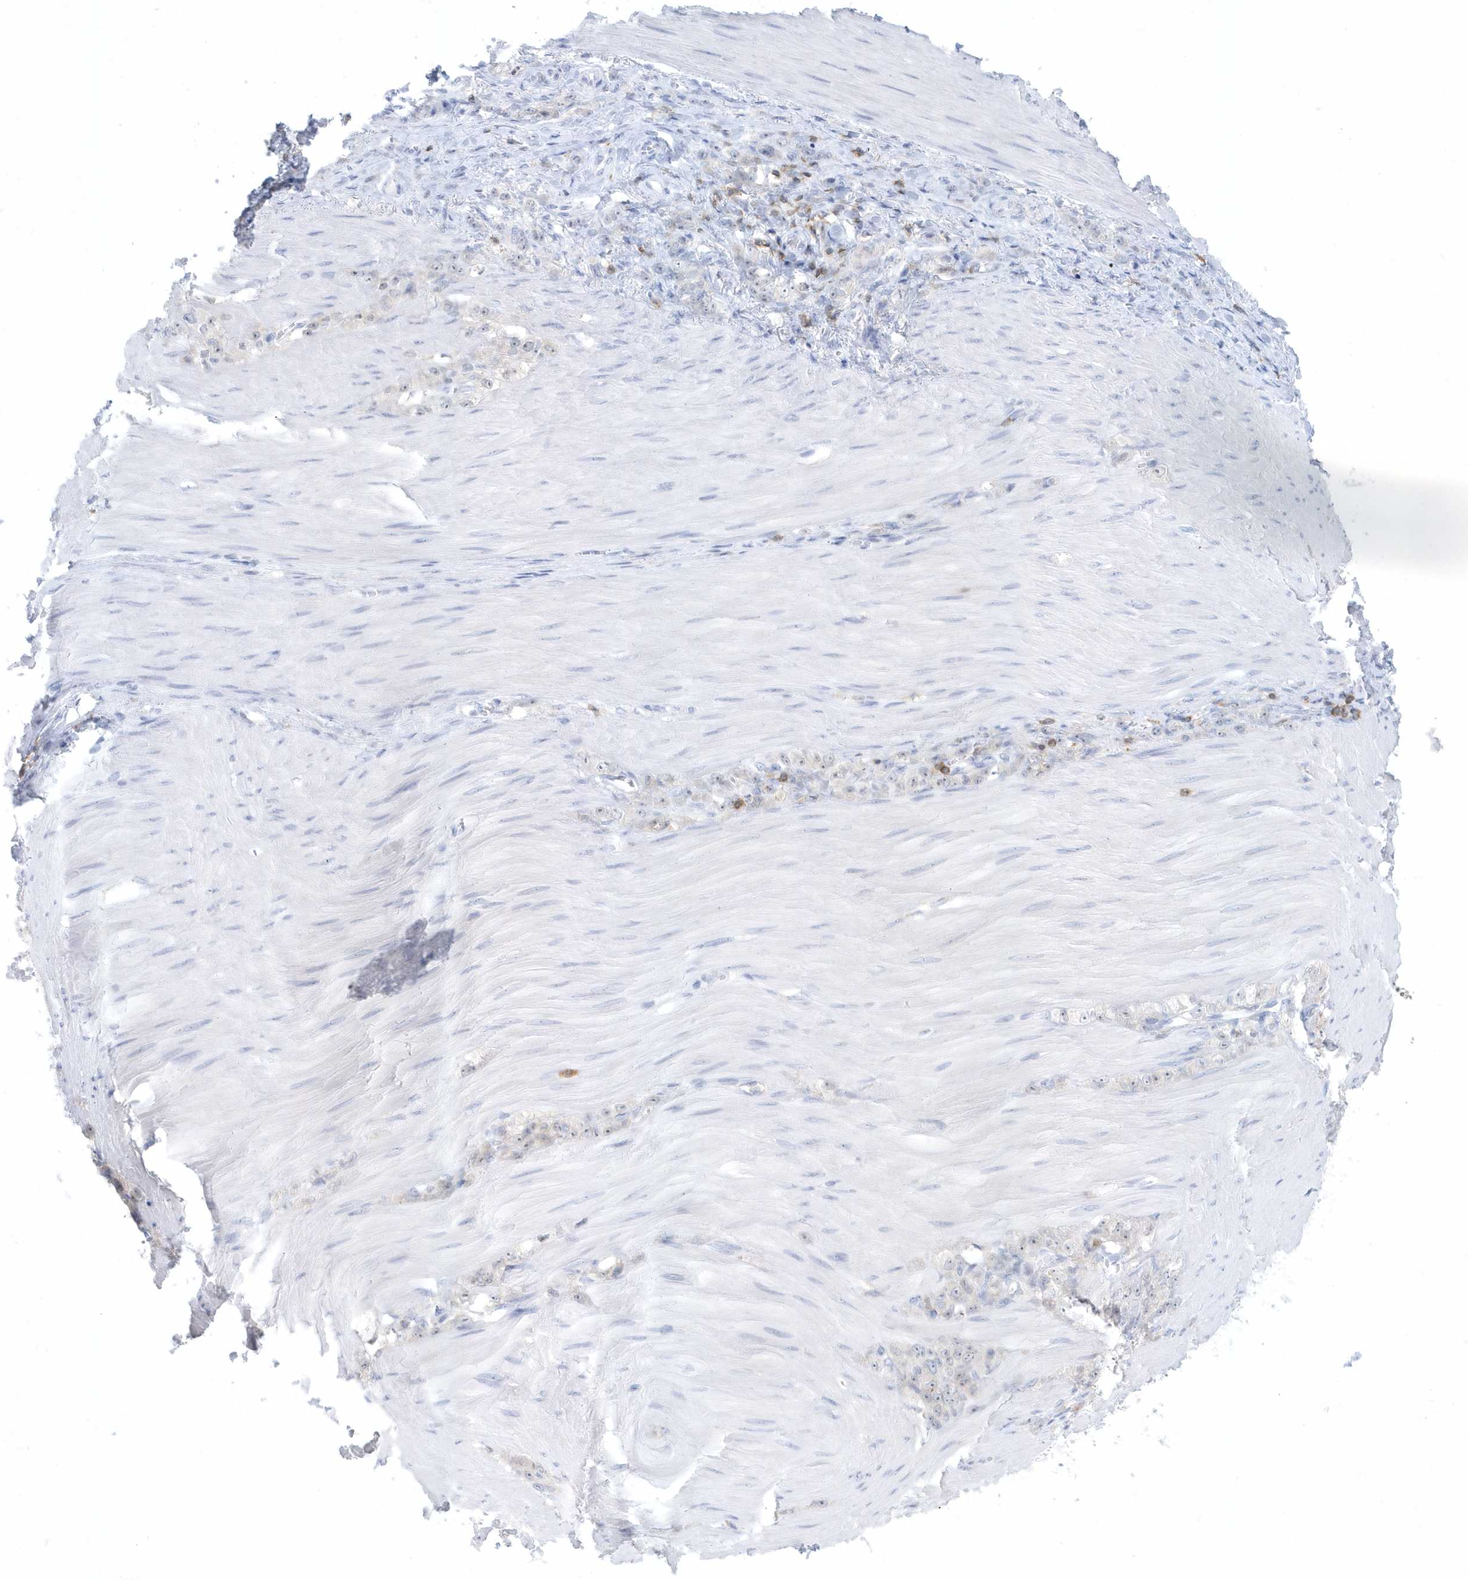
{"staining": {"intensity": "negative", "quantity": "none", "location": "none"}, "tissue": "stomach cancer", "cell_type": "Tumor cells", "image_type": "cancer", "snomed": [{"axis": "morphology", "description": "Normal tissue, NOS"}, {"axis": "morphology", "description": "Adenocarcinoma, NOS"}, {"axis": "topography", "description": "Stomach"}], "caption": "Tumor cells are negative for protein expression in human stomach cancer (adenocarcinoma).", "gene": "PSD4", "patient": {"sex": "male", "age": 82}}